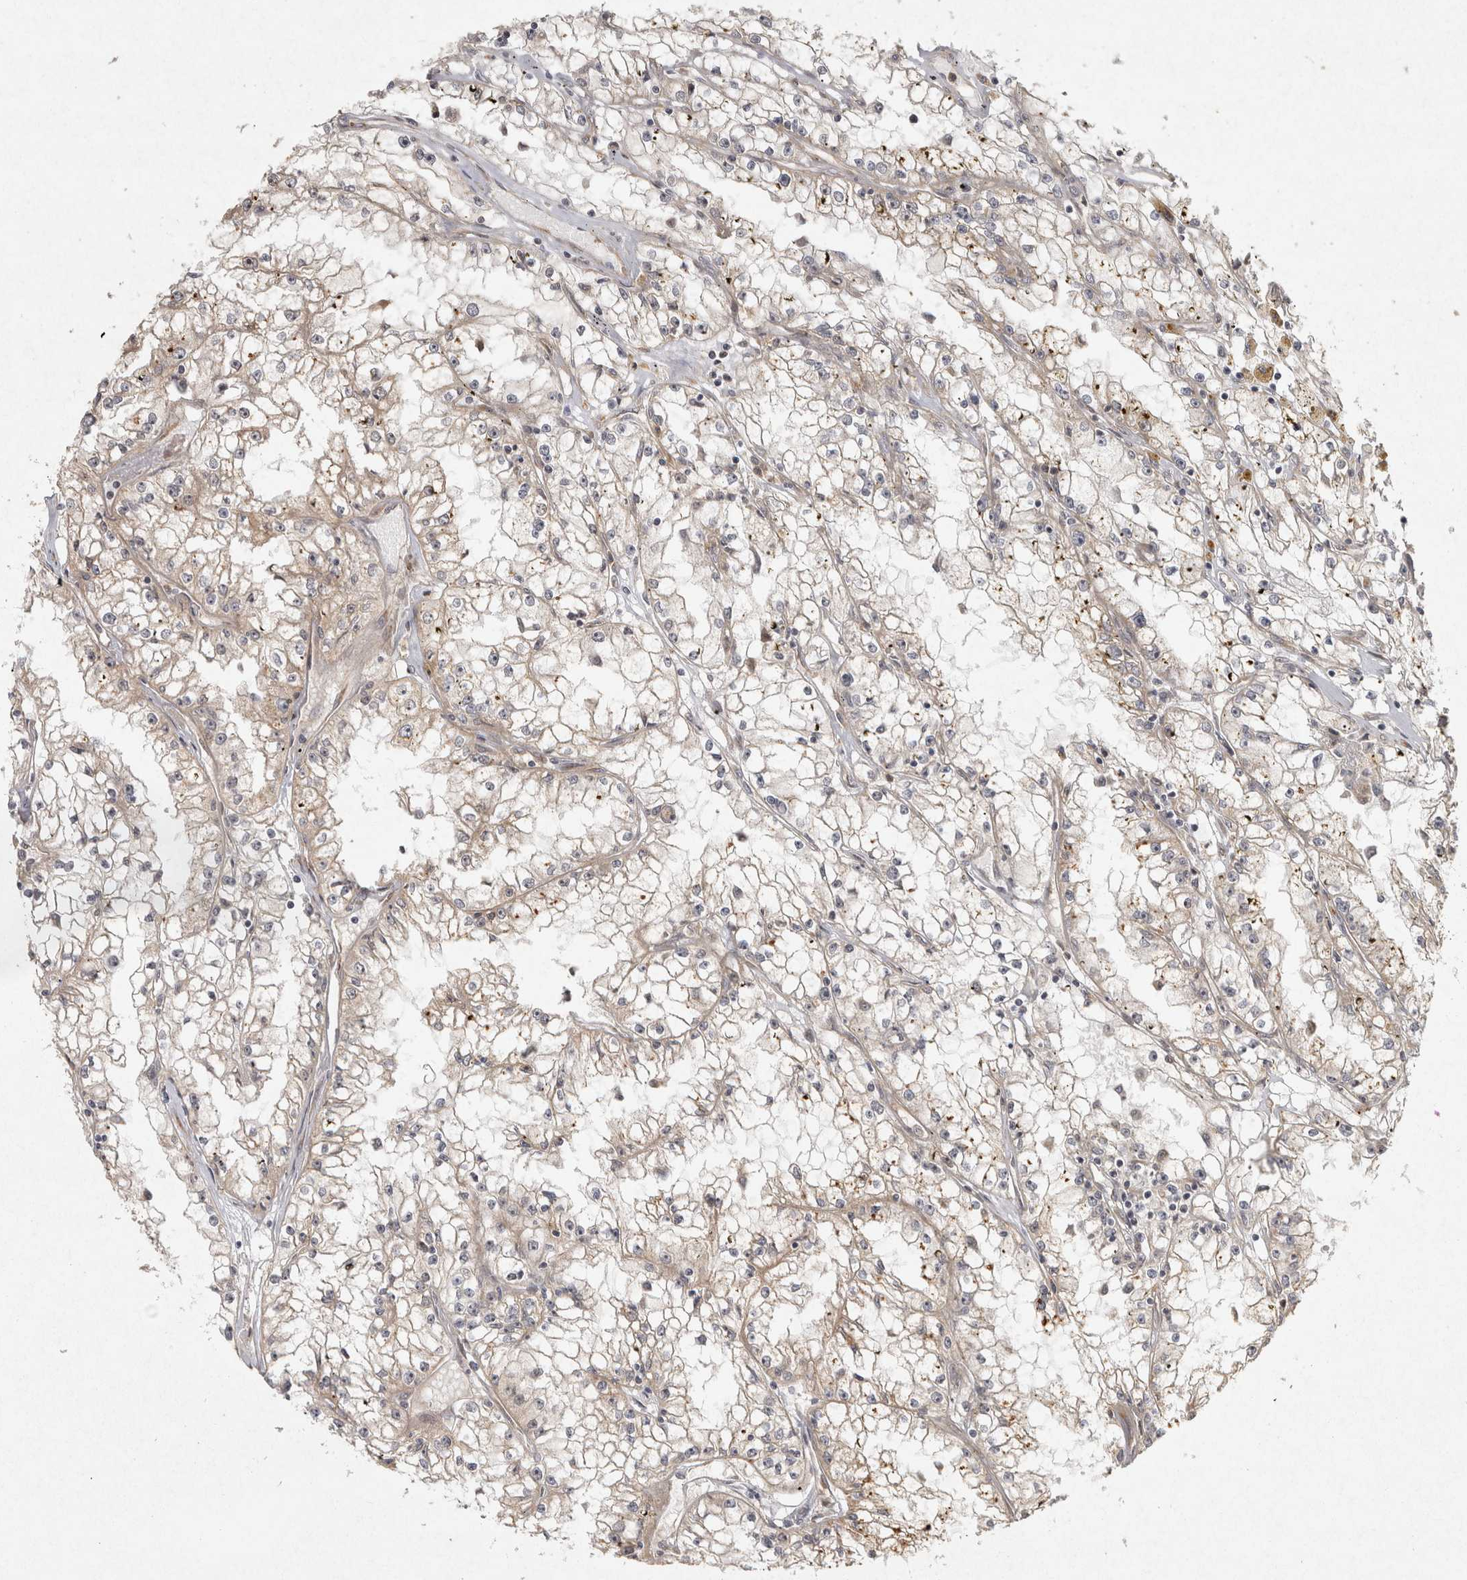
{"staining": {"intensity": "weak", "quantity": "<25%", "location": "cytoplasmic/membranous"}, "tissue": "renal cancer", "cell_type": "Tumor cells", "image_type": "cancer", "snomed": [{"axis": "morphology", "description": "Adenocarcinoma, NOS"}, {"axis": "topography", "description": "Kidney"}], "caption": "DAB (3,3'-diaminobenzidine) immunohistochemical staining of human renal cancer exhibits no significant positivity in tumor cells.", "gene": "CAMSAP2", "patient": {"sex": "male", "age": 56}}